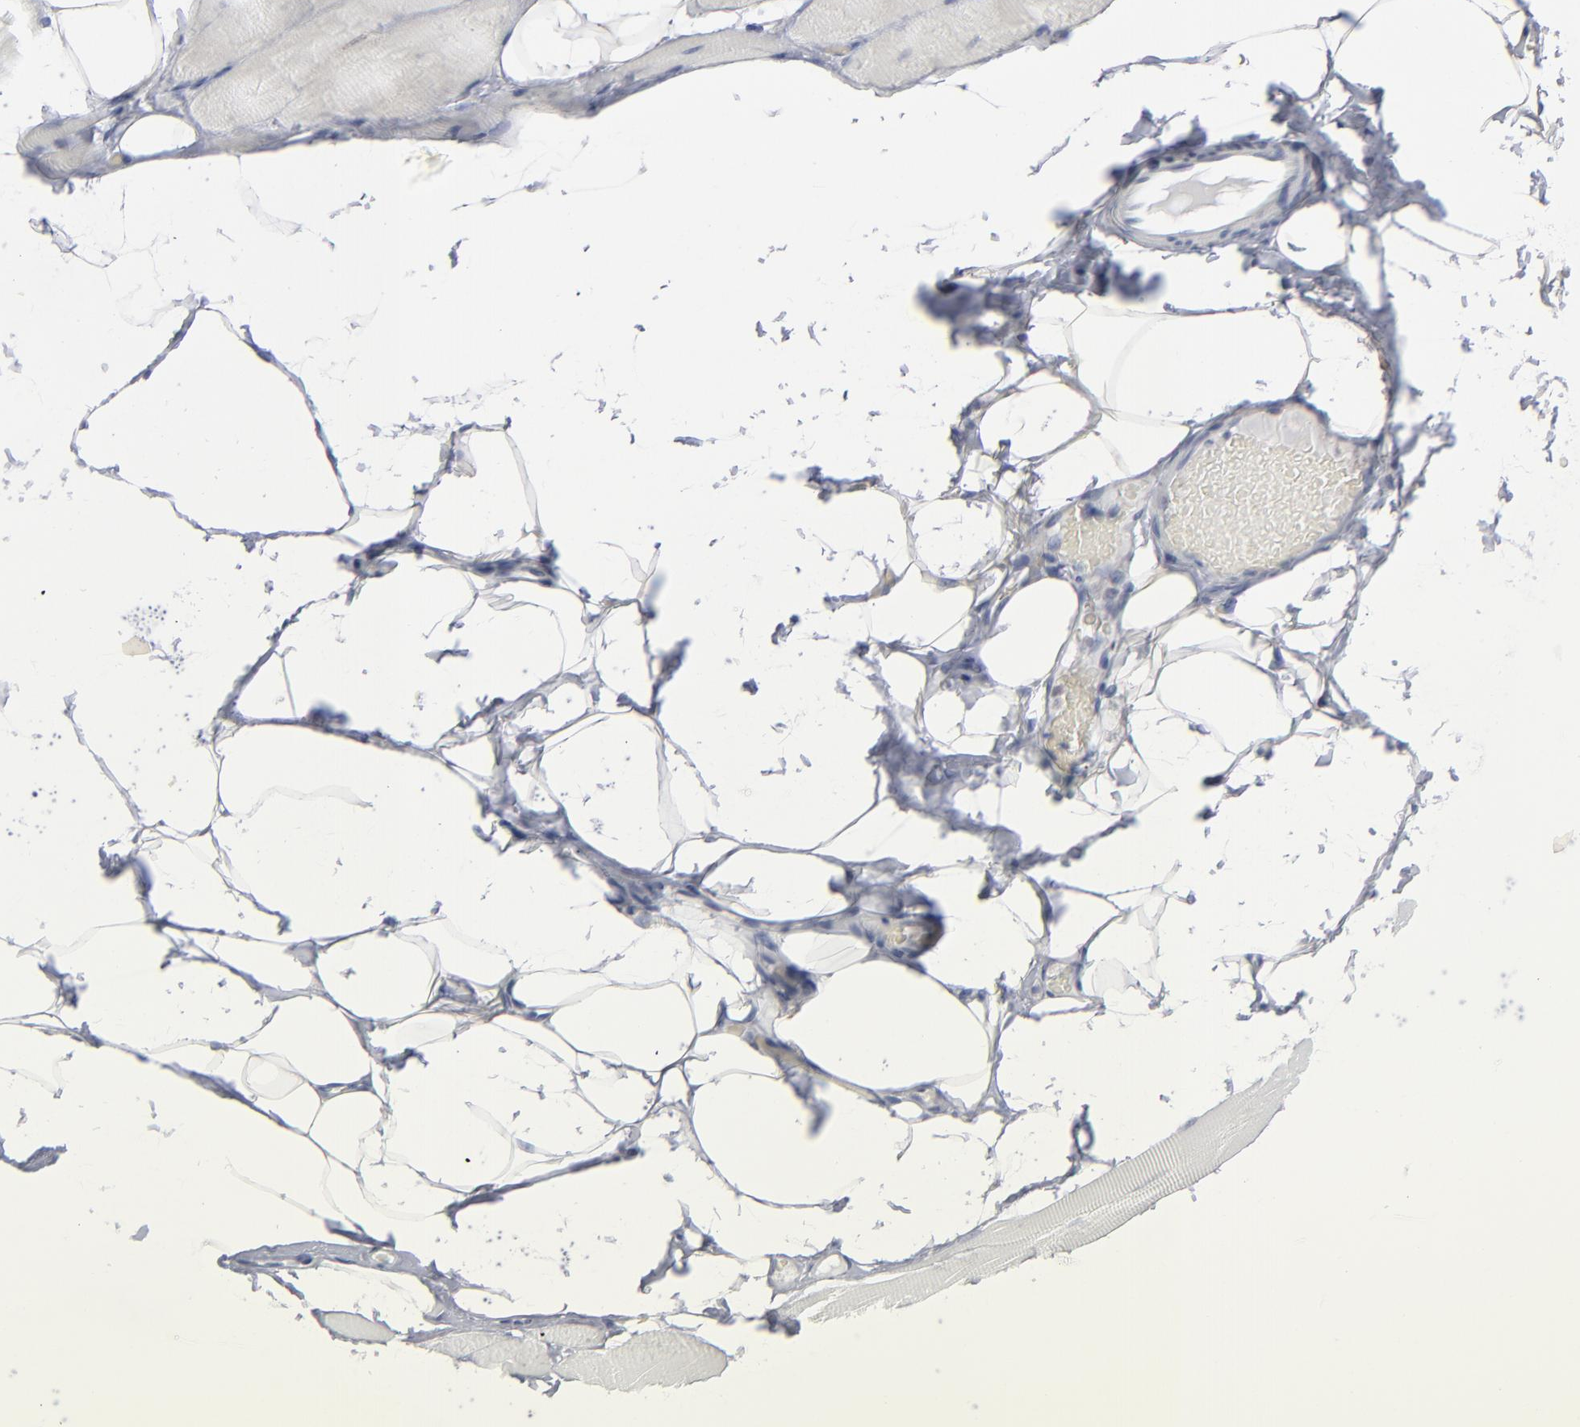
{"staining": {"intensity": "negative", "quantity": "none", "location": "none"}, "tissue": "skeletal muscle", "cell_type": "Myocytes", "image_type": "normal", "snomed": [{"axis": "morphology", "description": "Normal tissue, NOS"}, {"axis": "topography", "description": "Skeletal muscle"}, {"axis": "topography", "description": "Parathyroid gland"}], "caption": "Immunohistochemistry histopathology image of benign skeletal muscle: human skeletal muscle stained with DAB exhibits no significant protein positivity in myocytes.", "gene": "NUP88", "patient": {"sex": "female", "age": 37}}